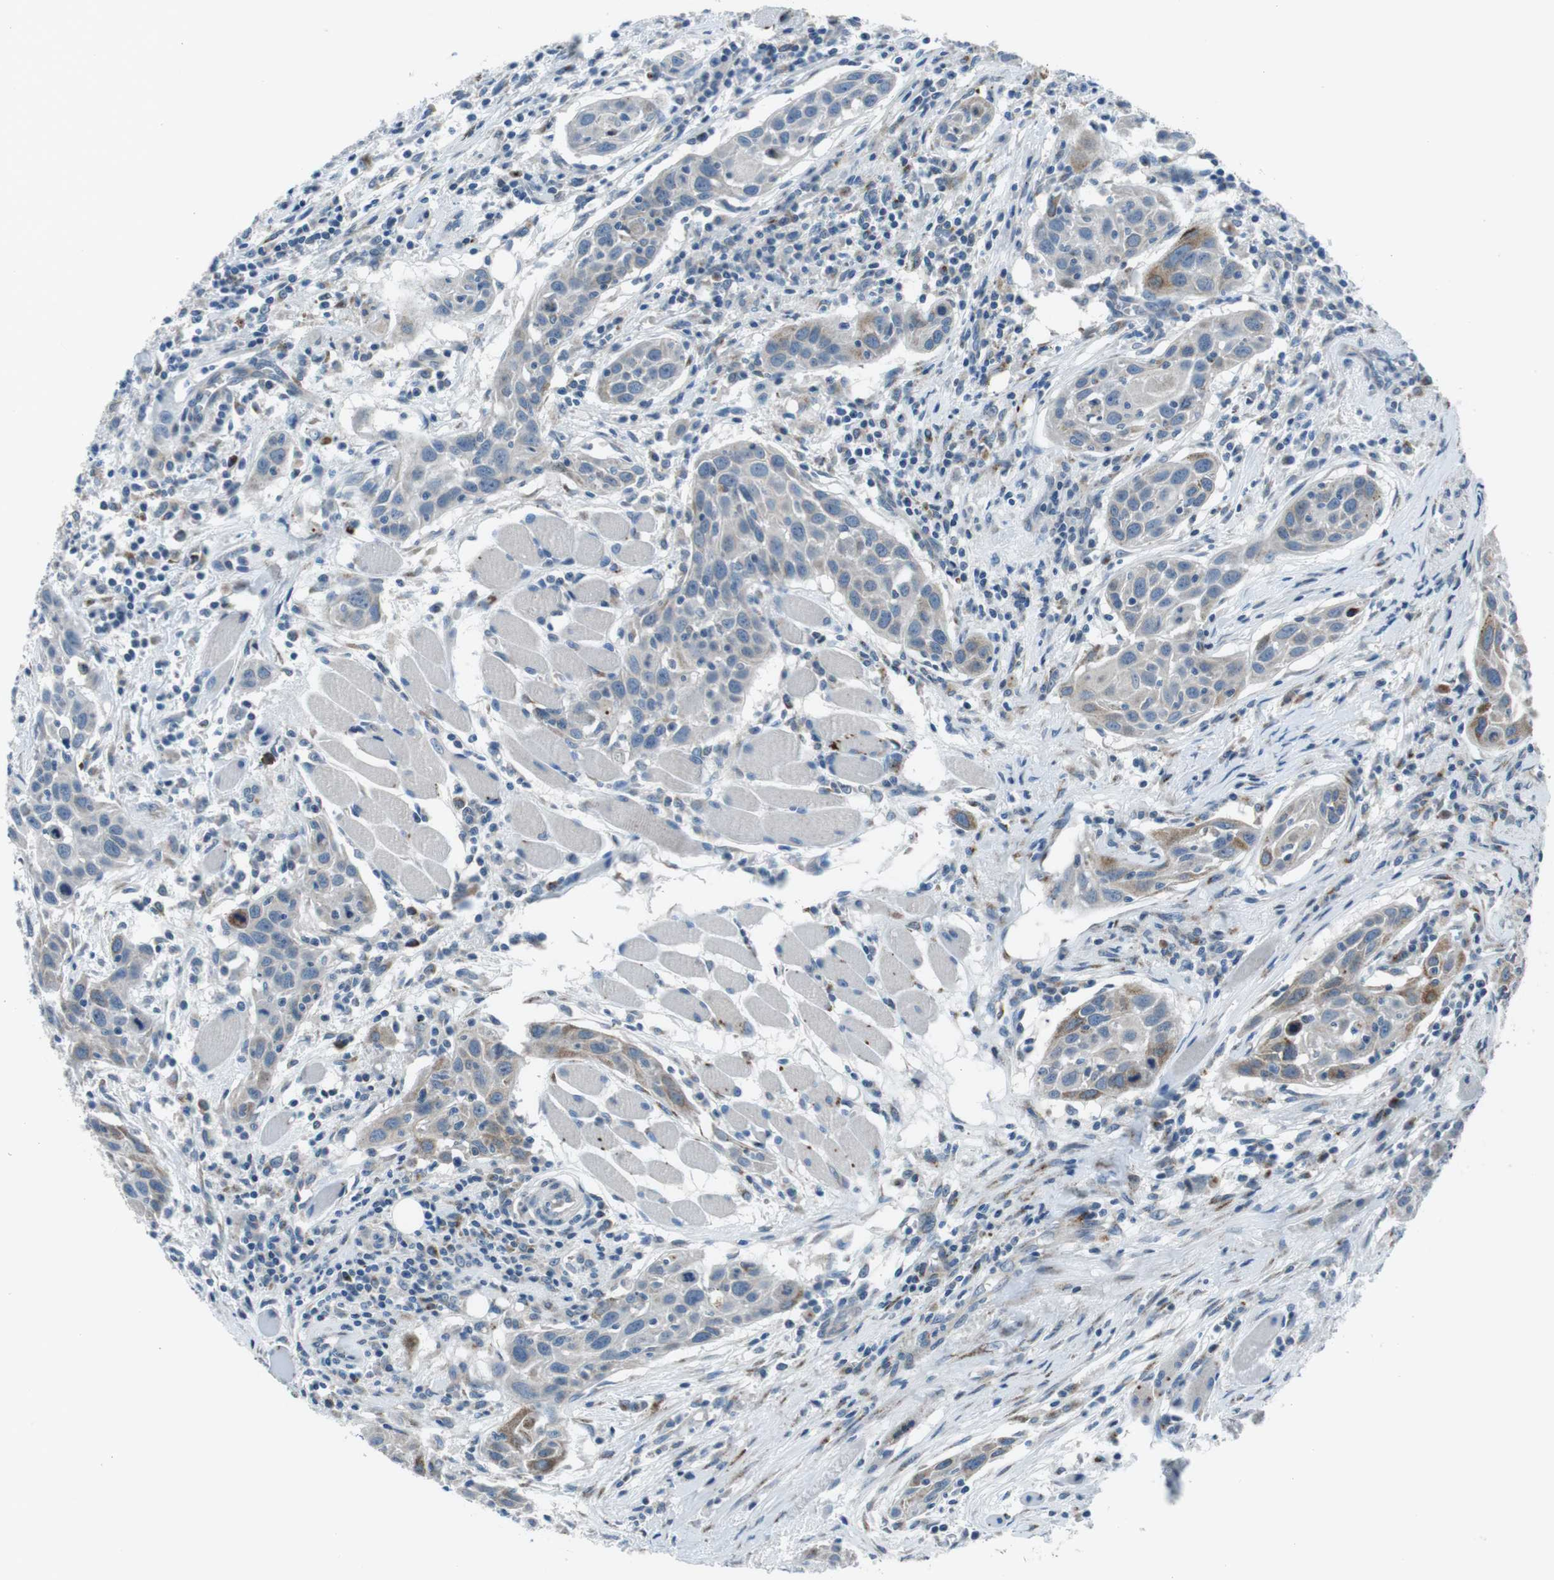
{"staining": {"intensity": "moderate", "quantity": "25%-75%", "location": "cytoplasmic/membranous"}, "tissue": "head and neck cancer", "cell_type": "Tumor cells", "image_type": "cancer", "snomed": [{"axis": "morphology", "description": "Squamous cell carcinoma, NOS"}, {"axis": "topography", "description": "Oral tissue"}, {"axis": "topography", "description": "Head-Neck"}], "caption": "A high-resolution histopathology image shows IHC staining of squamous cell carcinoma (head and neck), which shows moderate cytoplasmic/membranous expression in about 25%-75% of tumor cells.", "gene": "NUCB2", "patient": {"sex": "female", "age": 50}}